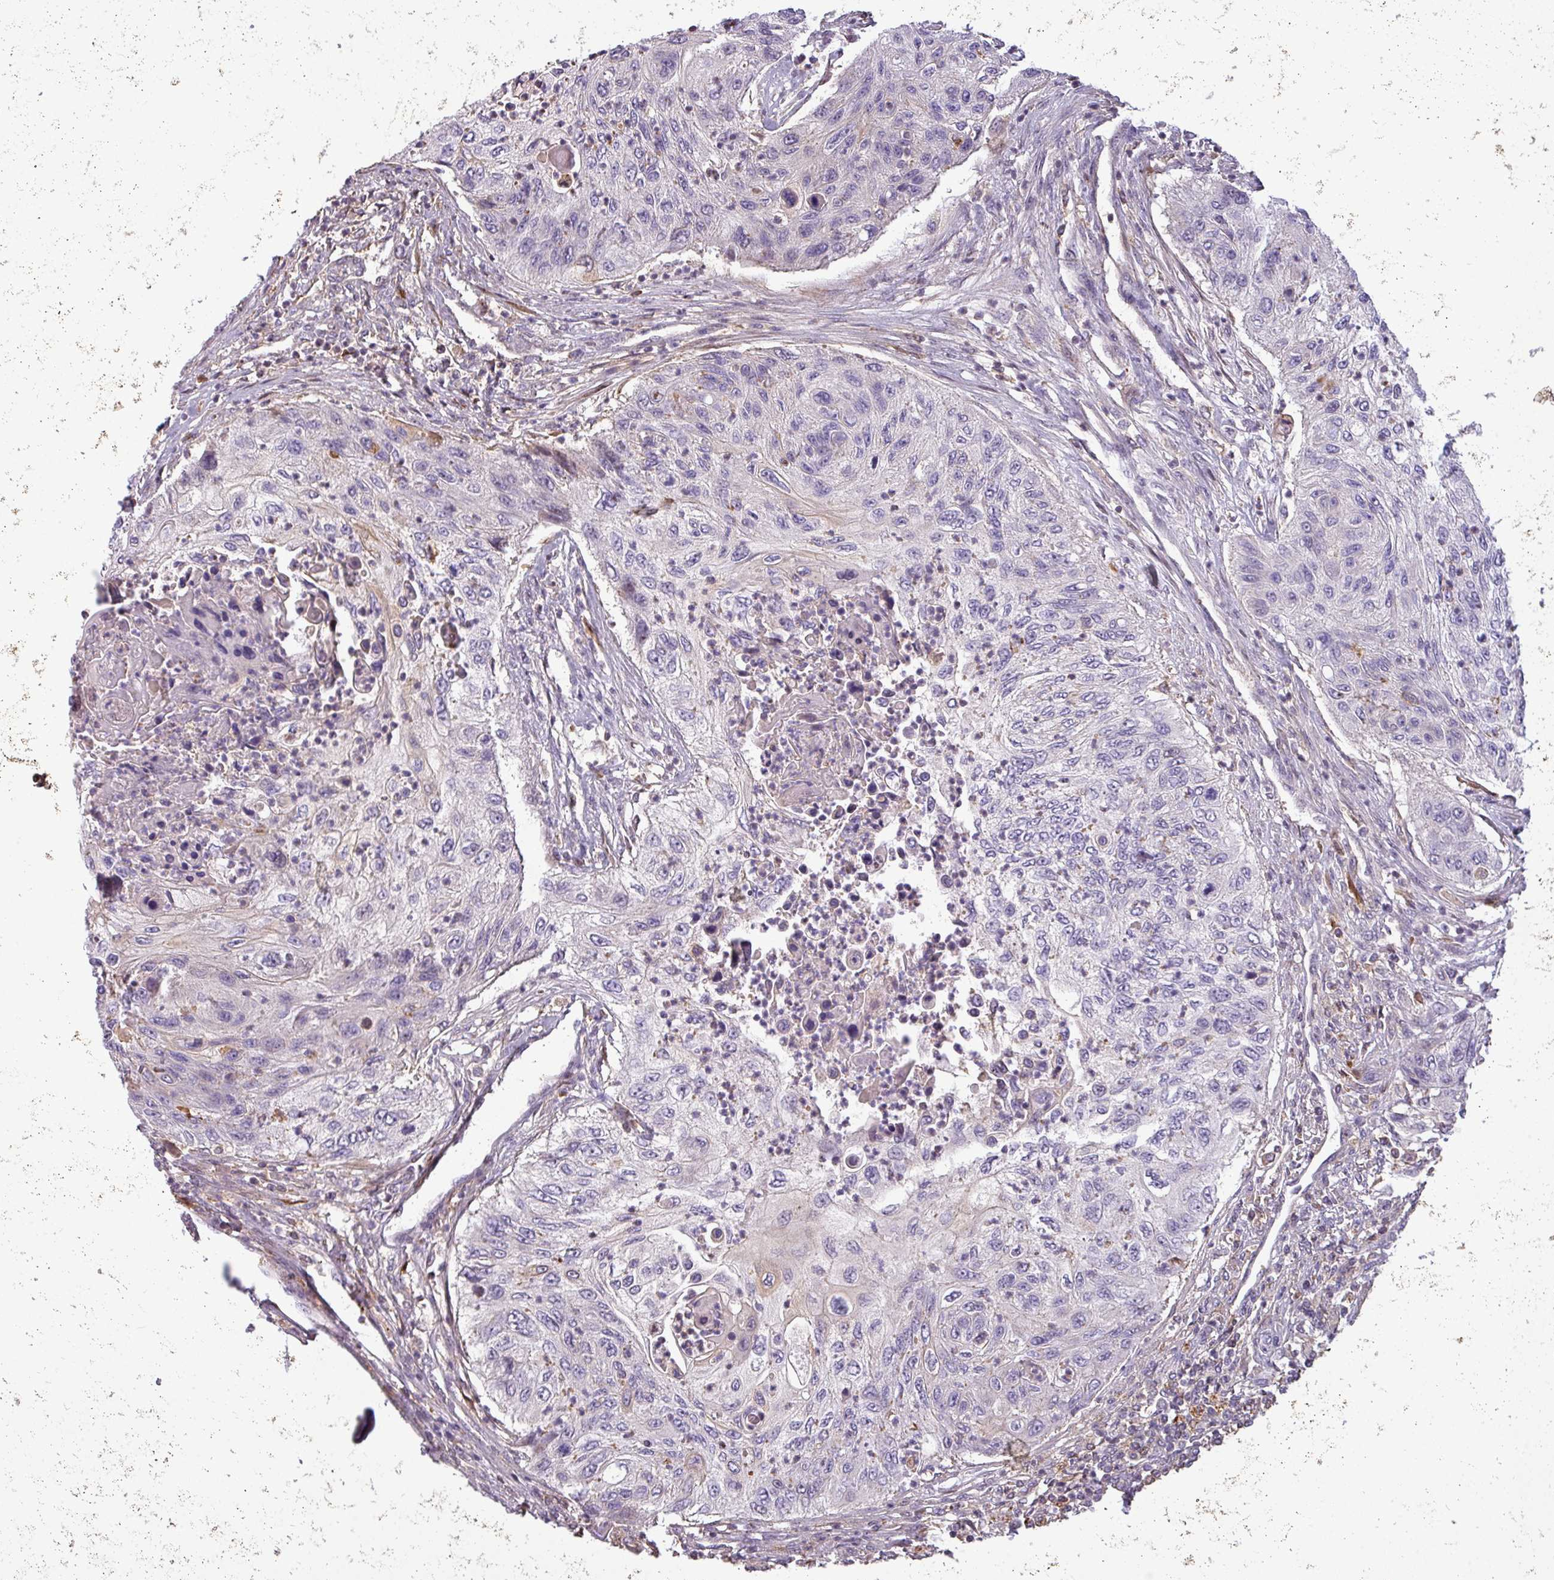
{"staining": {"intensity": "negative", "quantity": "none", "location": "none"}, "tissue": "urothelial cancer", "cell_type": "Tumor cells", "image_type": "cancer", "snomed": [{"axis": "morphology", "description": "Urothelial carcinoma, High grade"}, {"axis": "topography", "description": "Urinary bladder"}], "caption": "An immunohistochemistry micrograph of high-grade urothelial carcinoma is shown. There is no staining in tumor cells of high-grade urothelial carcinoma.", "gene": "ZNF835", "patient": {"sex": "female", "age": 60}}